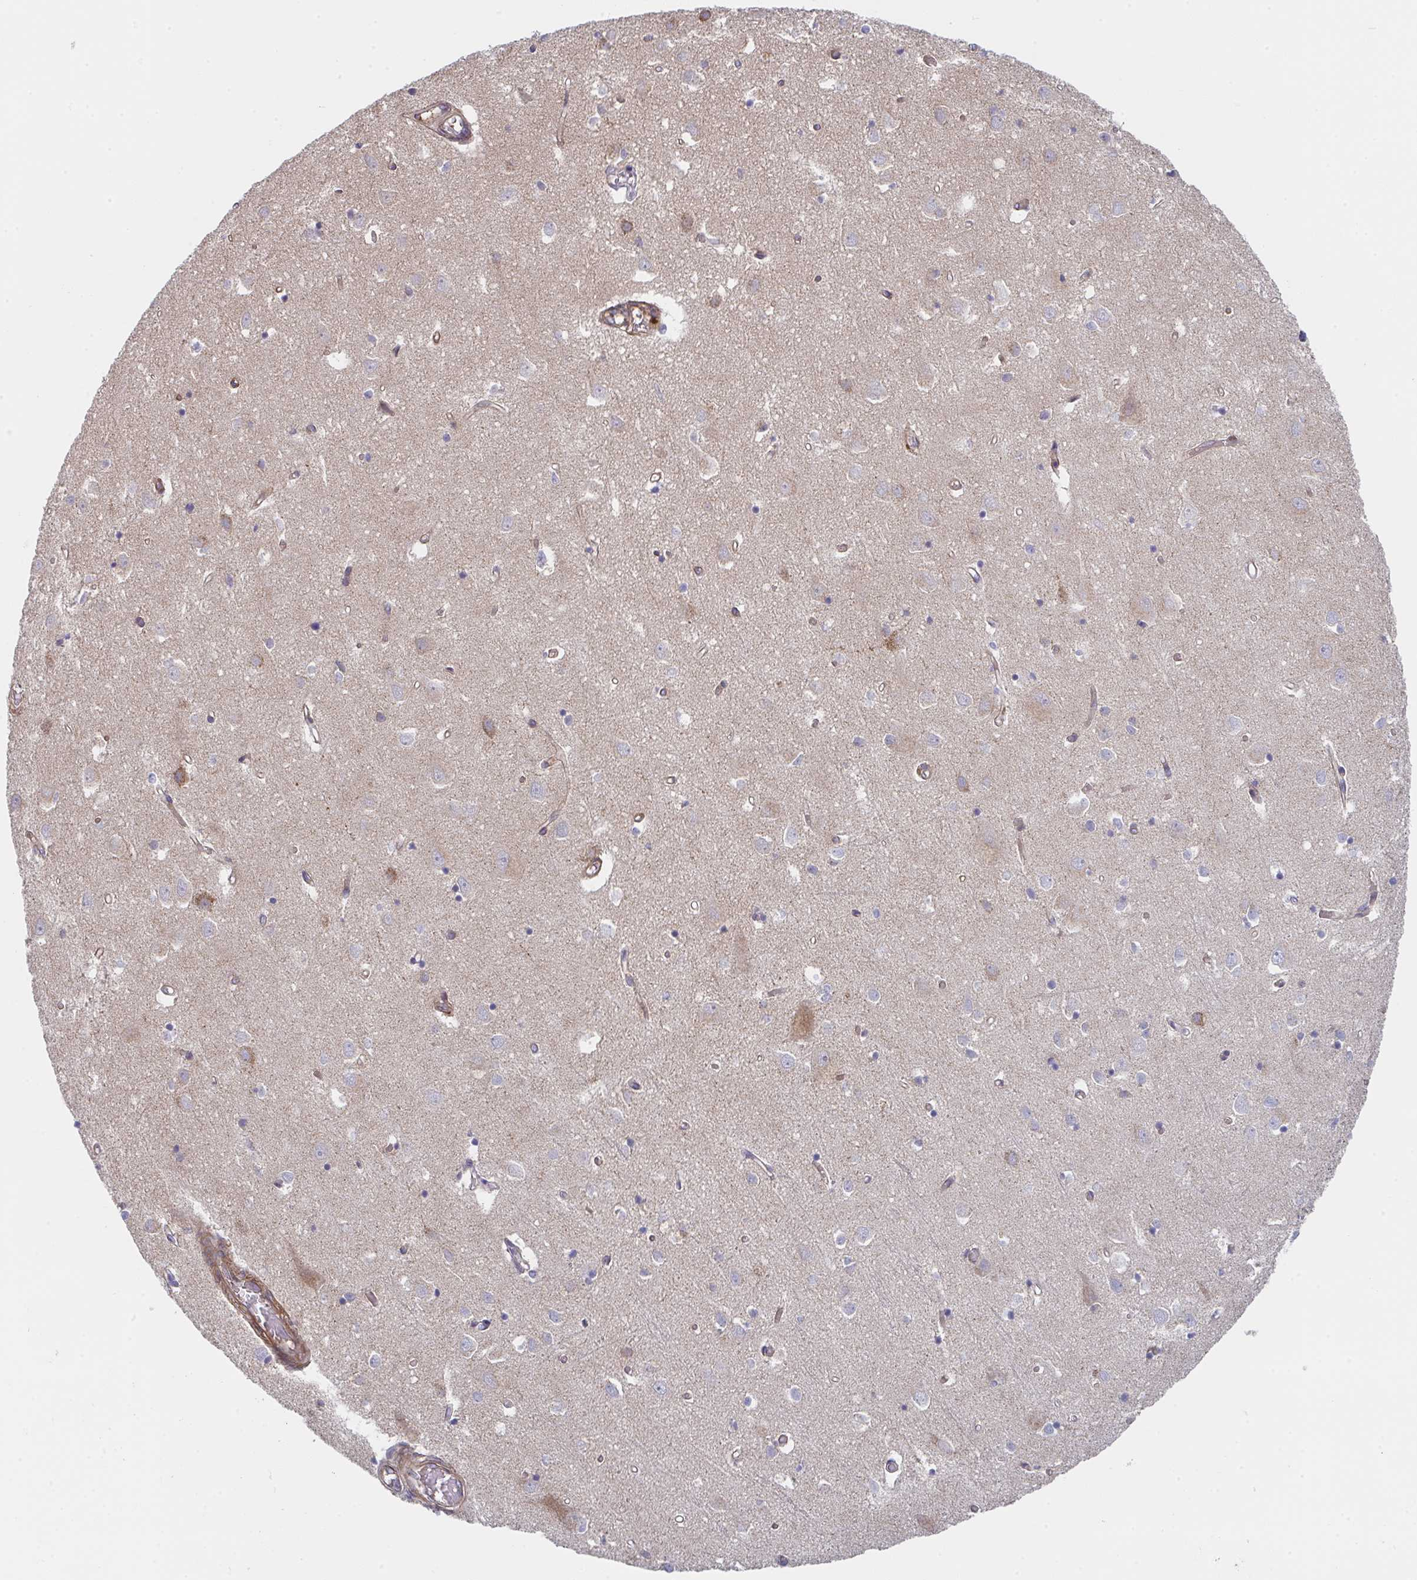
{"staining": {"intensity": "moderate", "quantity": ">75%", "location": "cytoplasmic/membranous"}, "tissue": "cerebral cortex", "cell_type": "Endothelial cells", "image_type": "normal", "snomed": [{"axis": "morphology", "description": "Normal tissue, NOS"}, {"axis": "topography", "description": "Cerebral cortex"}], "caption": "Immunohistochemical staining of benign human cerebral cortex displays >75% levels of moderate cytoplasmic/membranous protein staining in approximately >75% of endothelial cells. Using DAB (3,3'-diaminobenzidine) (brown) and hematoxylin (blue) stains, captured at high magnification using brightfield microscopy.", "gene": "VWDE", "patient": {"sex": "male", "age": 70}}